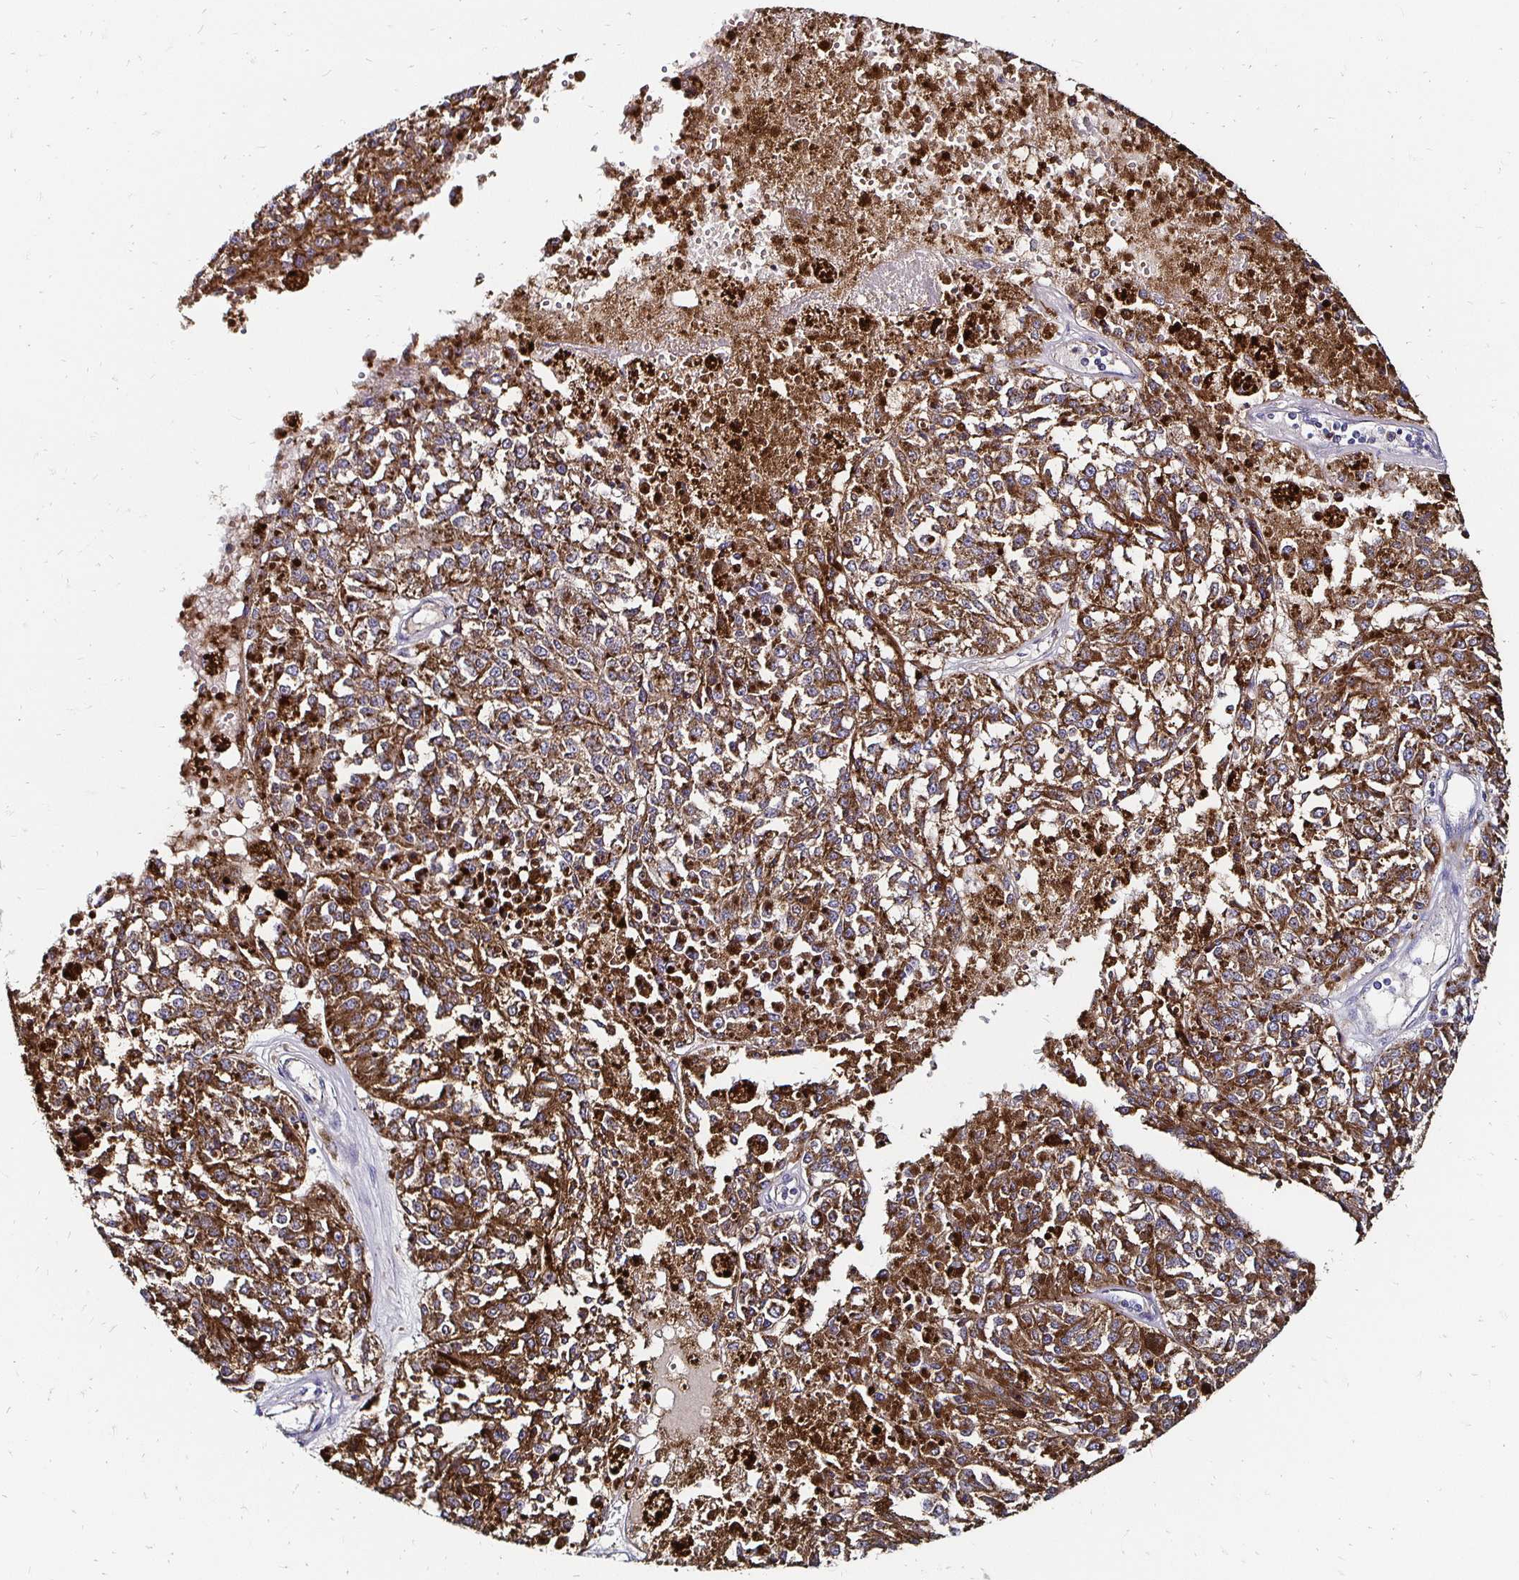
{"staining": {"intensity": "strong", "quantity": ">75%", "location": "cytoplasmic/membranous"}, "tissue": "melanoma", "cell_type": "Tumor cells", "image_type": "cancer", "snomed": [{"axis": "morphology", "description": "Malignant melanoma, Metastatic site"}, {"axis": "topography", "description": "Lymph node"}], "caption": "Immunohistochemistry staining of melanoma, which shows high levels of strong cytoplasmic/membranous expression in approximately >75% of tumor cells indicating strong cytoplasmic/membranous protein staining. The staining was performed using DAB (3,3'-diaminobenzidine) (brown) for protein detection and nuclei were counterstained in hematoxylin (blue).", "gene": "NCSTN", "patient": {"sex": "female", "age": 64}}